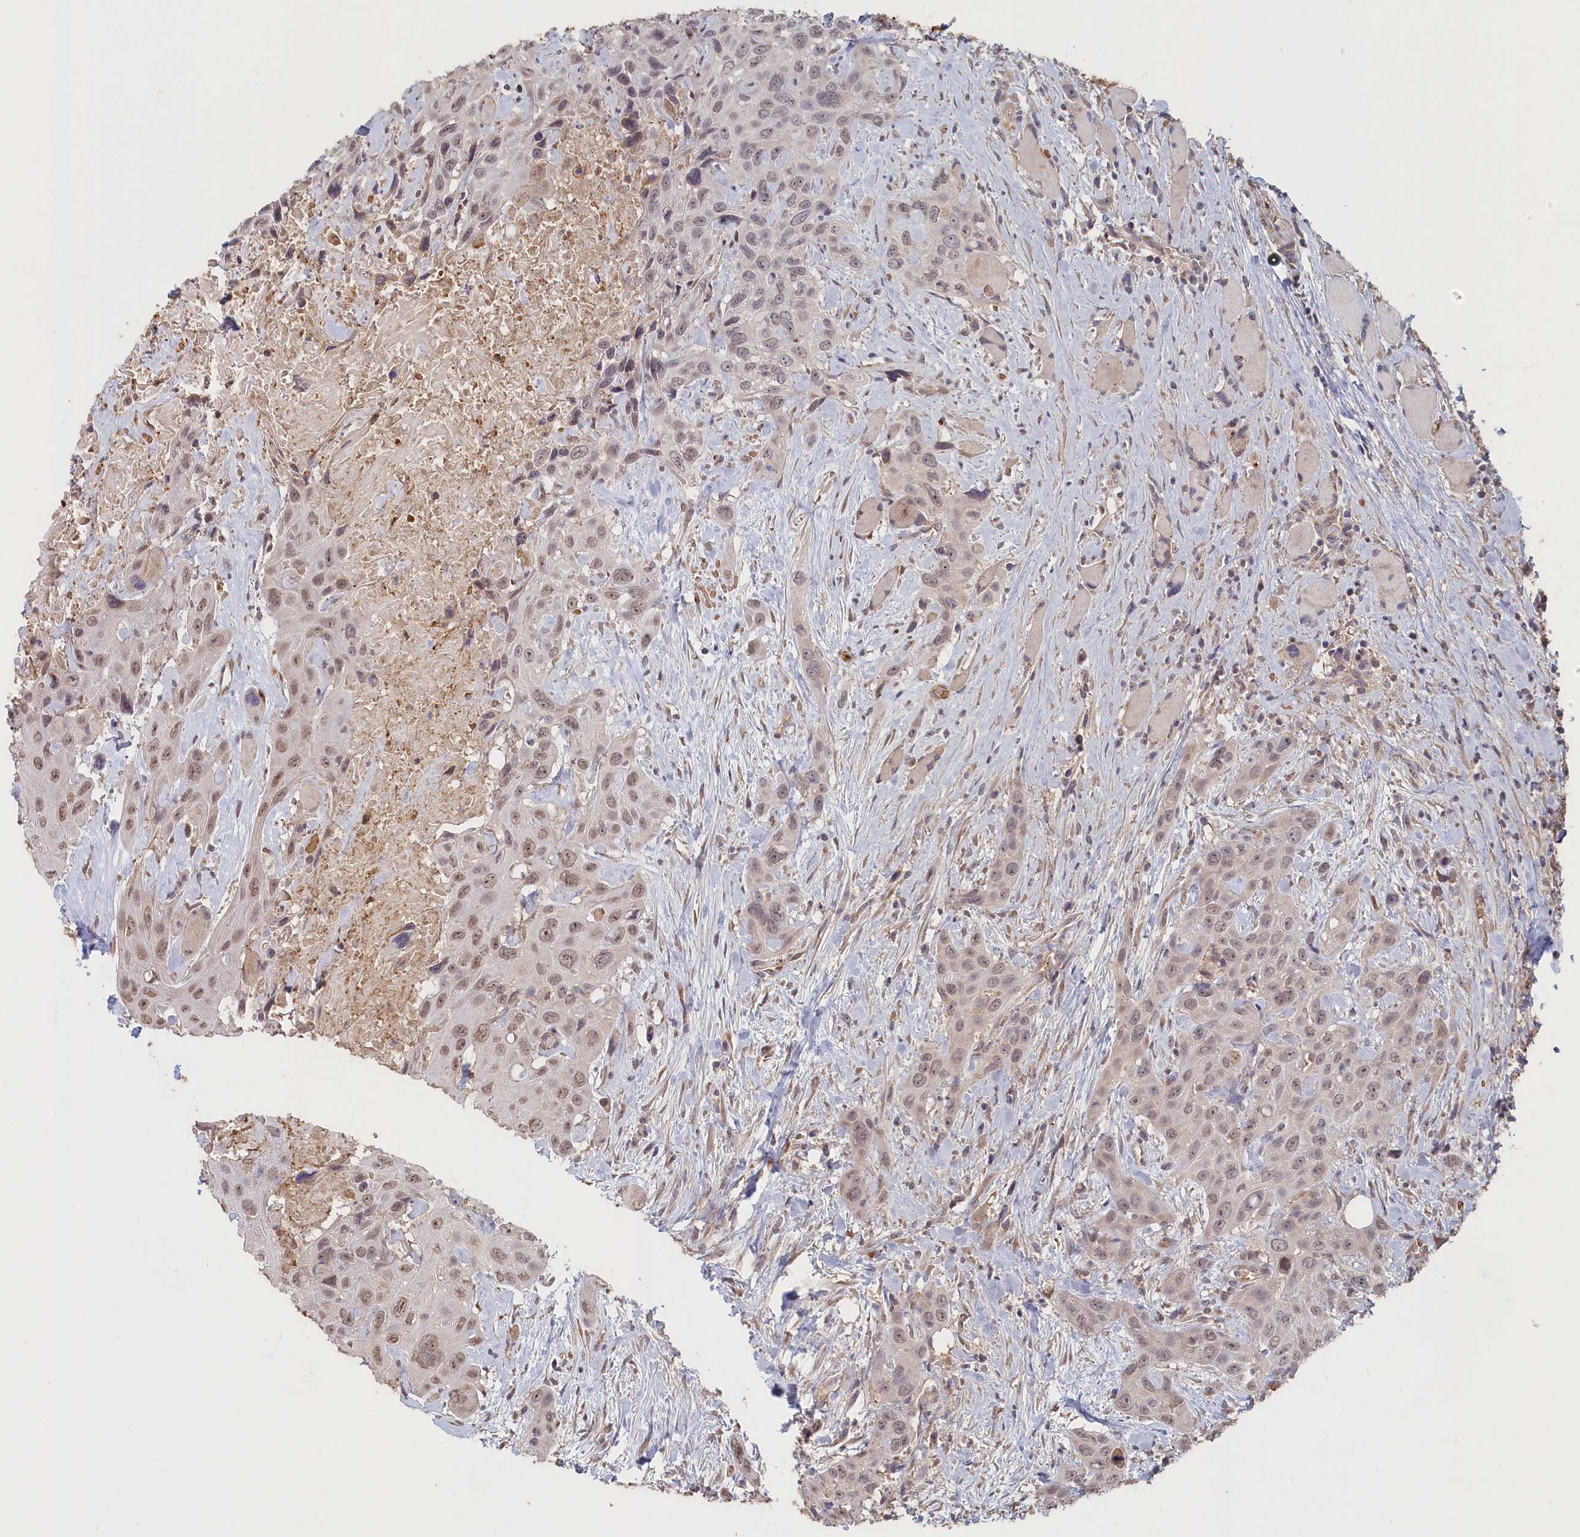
{"staining": {"intensity": "weak", "quantity": ">75%", "location": "nuclear"}, "tissue": "head and neck cancer", "cell_type": "Tumor cells", "image_type": "cancer", "snomed": [{"axis": "morphology", "description": "Squamous cell carcinoma, NOS"}, {"axis": "topography", "description": "Head-Neck"}], "caption": "A high-resolution image shows immunohistochemistry staining of head and neck cancer, which displays weak nuclear expression in about >75% of tumor cells.", "gene": "STX16", "patient": {"sex": "male", "age": 81}}